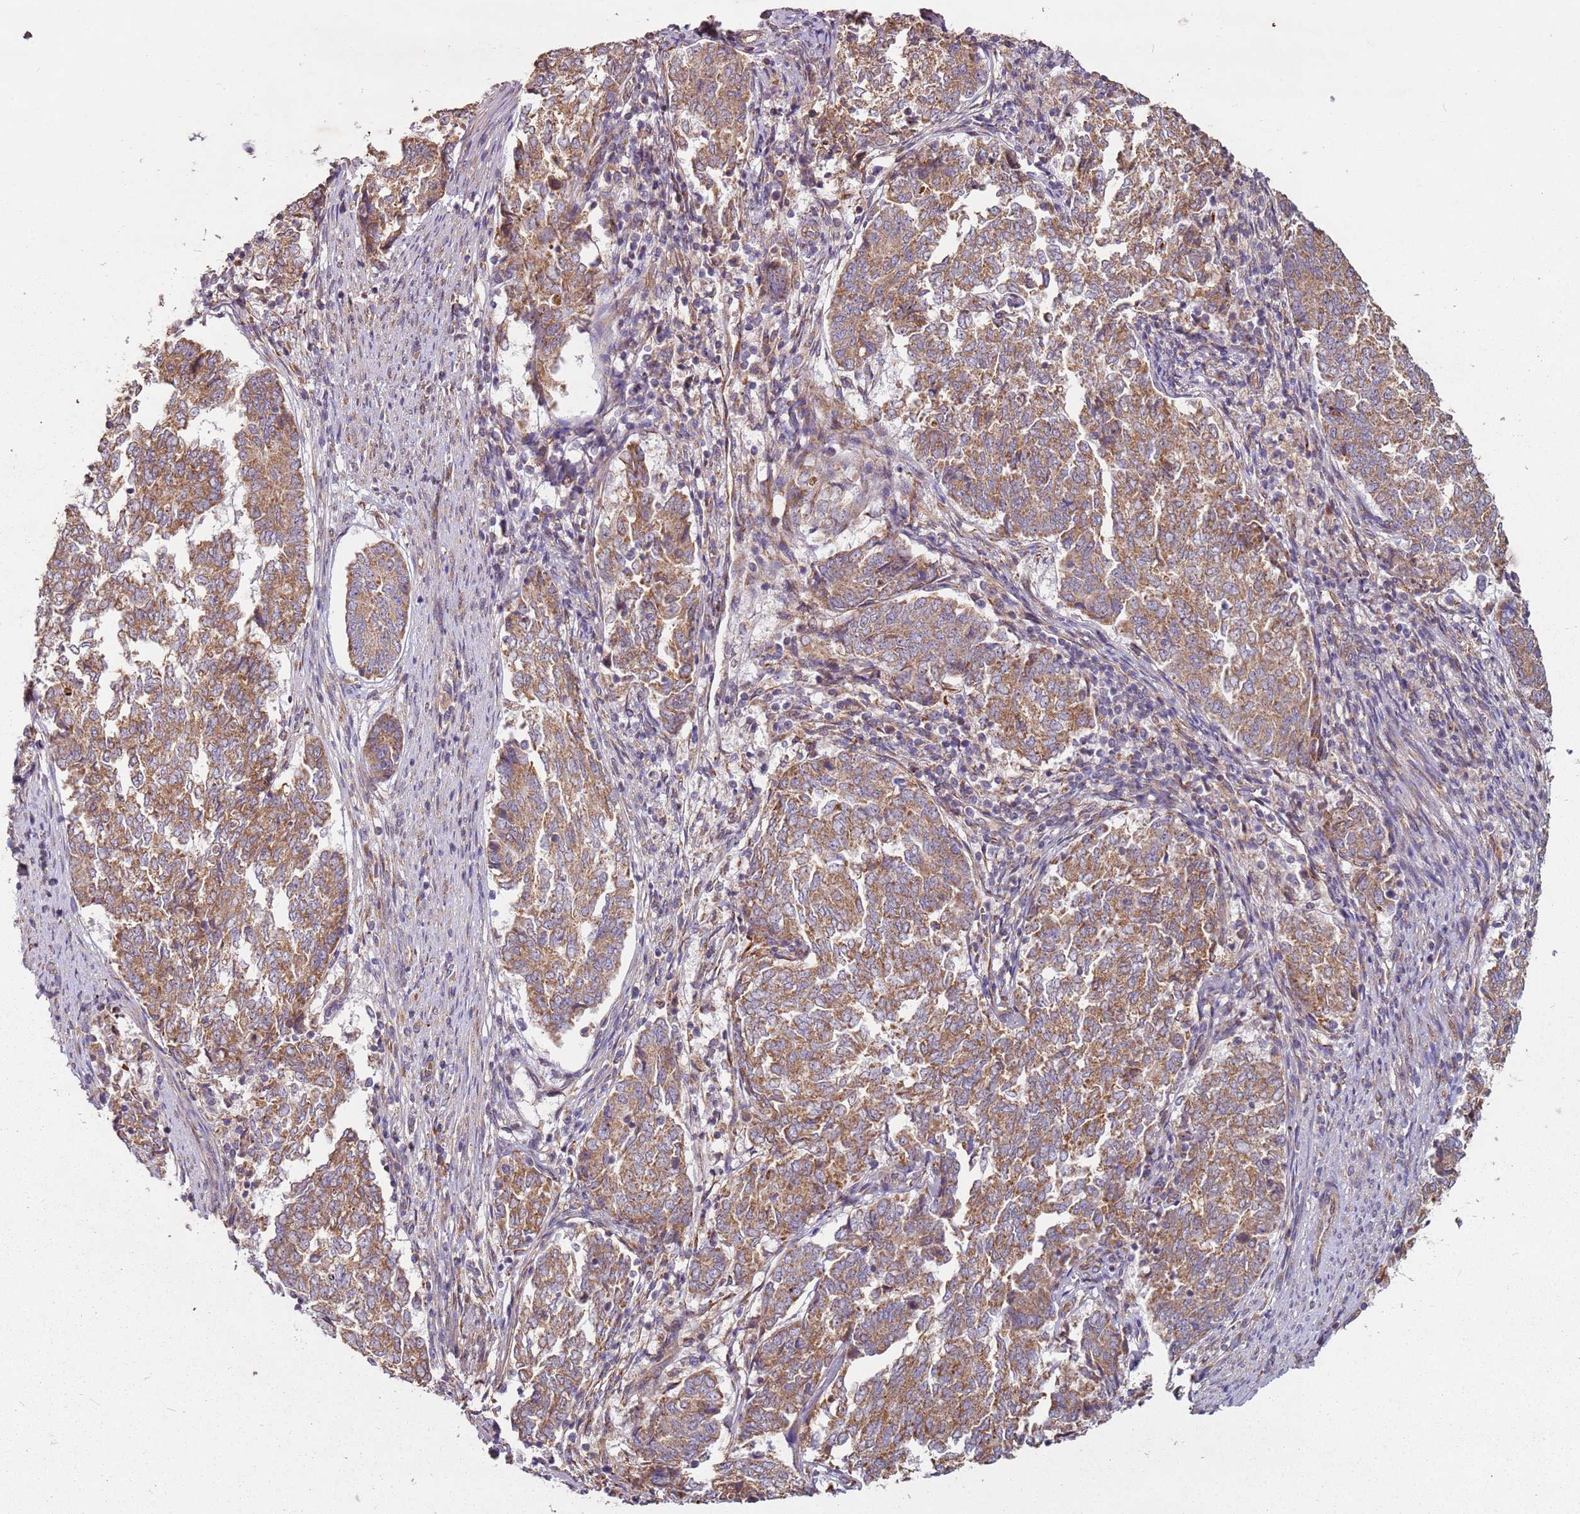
{"staining": {"intensity": "moderate", "quantity": ">75%", "location": "cytoplasmic/membranous"}, "tissue": "endometrial cancer", "cell_type": "Tumor cells", "image_type": "cancer", "snomed": [{"axis": "morphology", "description": "Adenocarcinoma, NOS"}, {"axis": "topography", "description": "Endometrium"}], "caption": "Adenocarcinoma (endometrial) stained with immunohistochemistry exhibits moderate cytoplasmic/membranous staining in about >75% of tumor cells. (brown staining indicates protein expression, while blue staining denotes nuclei).", "gene": "ARFRP1", "patient": {"sex": "female", "age": 80}}